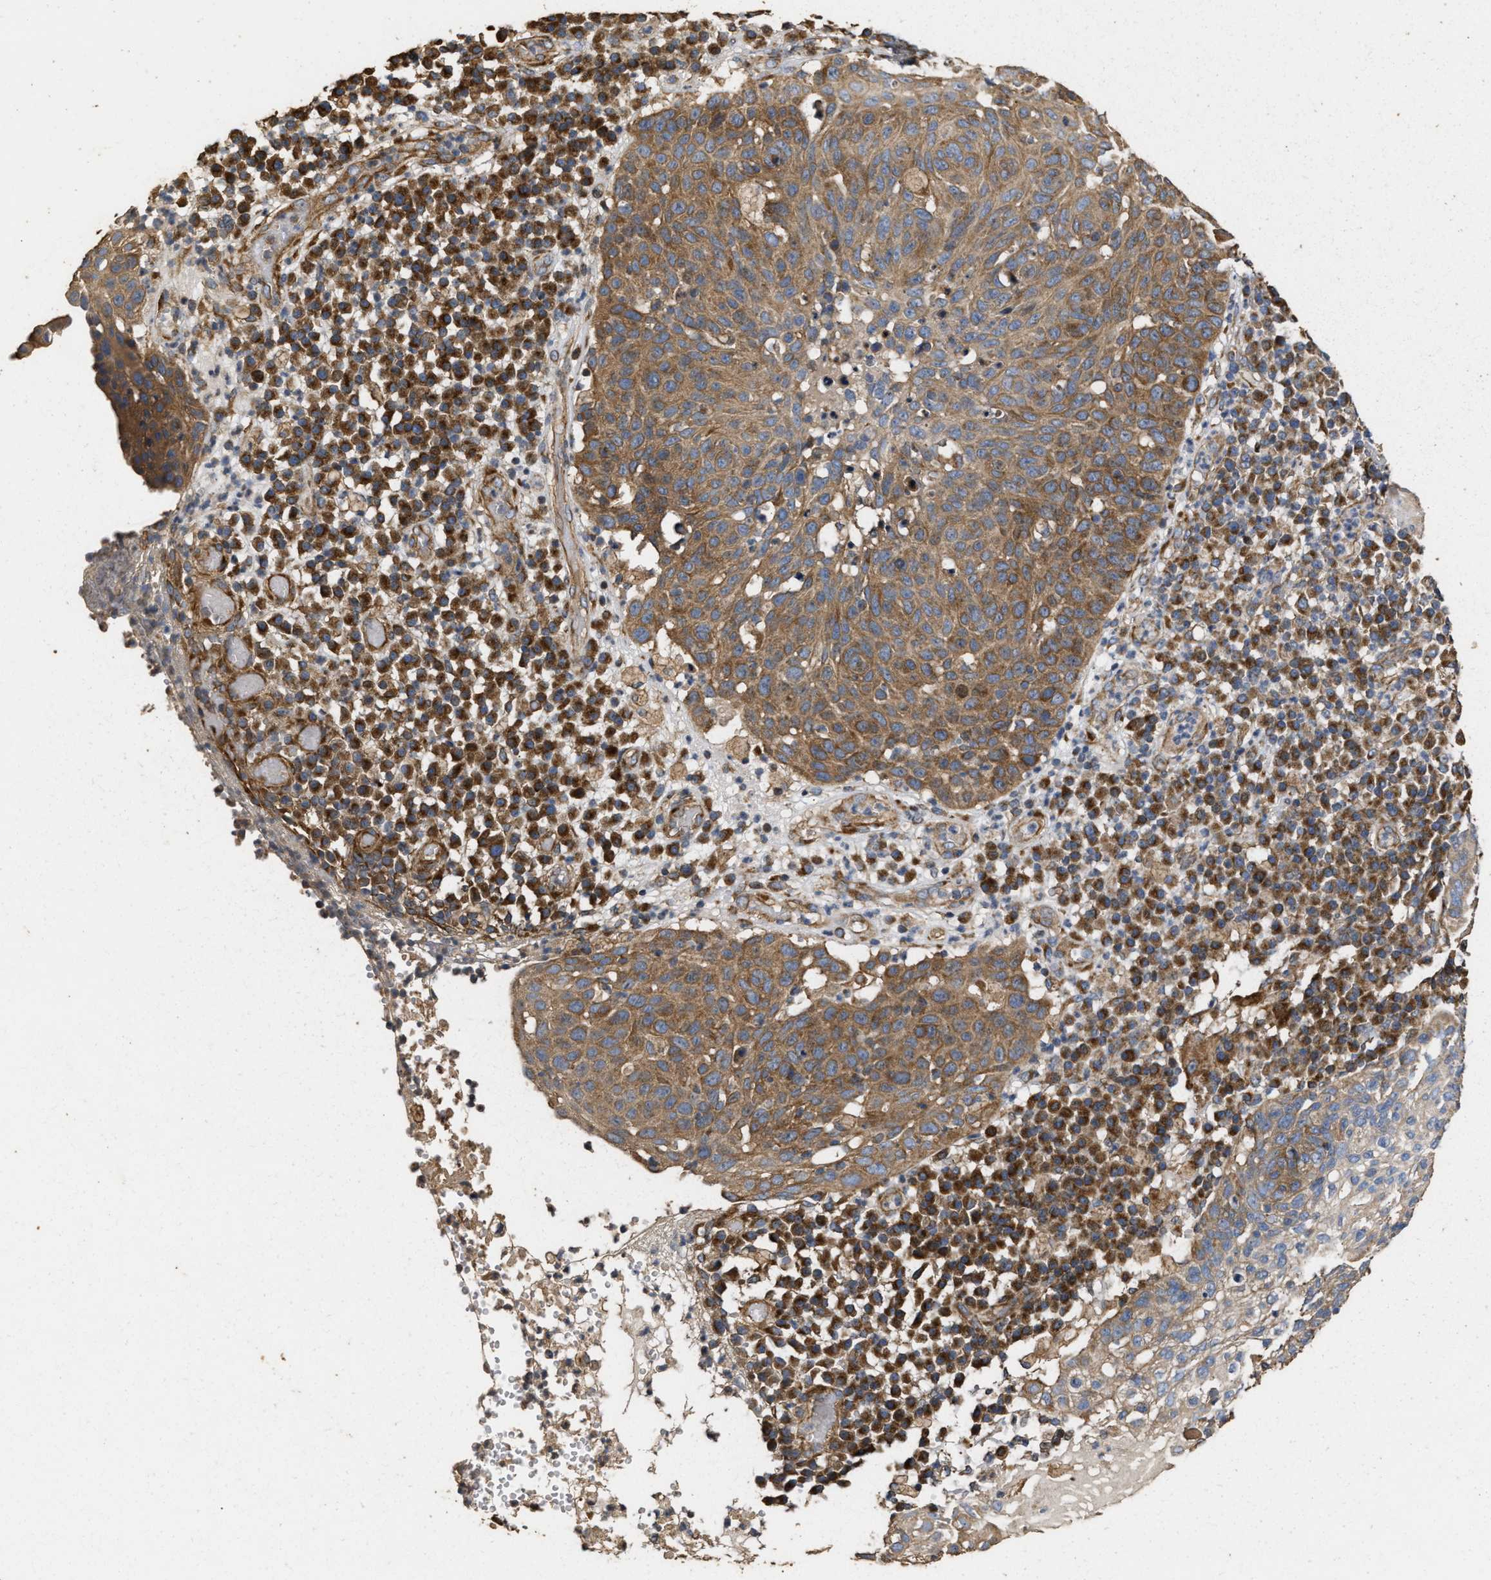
{"staining": {"intensity": "moderate", "quantity": ">75%", "location": "cytoplasmic/membranous"}, "tissue": "skin cancer", "cell_type": "Tumor cells", "image_type": "cancer", "snomed": [{"axis": "morphology", "description": "Squamous cell carcinoma in situ, NOS"}, {"axis": "morphology", "description": "Squamous cell carcinoma, NOS"}, {"axis": "topography", "description": "Skin"}], "caption": "DAB immunohistochemical staining of human squamous cell carcinoma (skin) displays moderate cytoplasmic/membranous protein expression in approximately >75% of tumor cells.", "gene": "NAV1", "patient": {"sex": "male", "age": 93}}